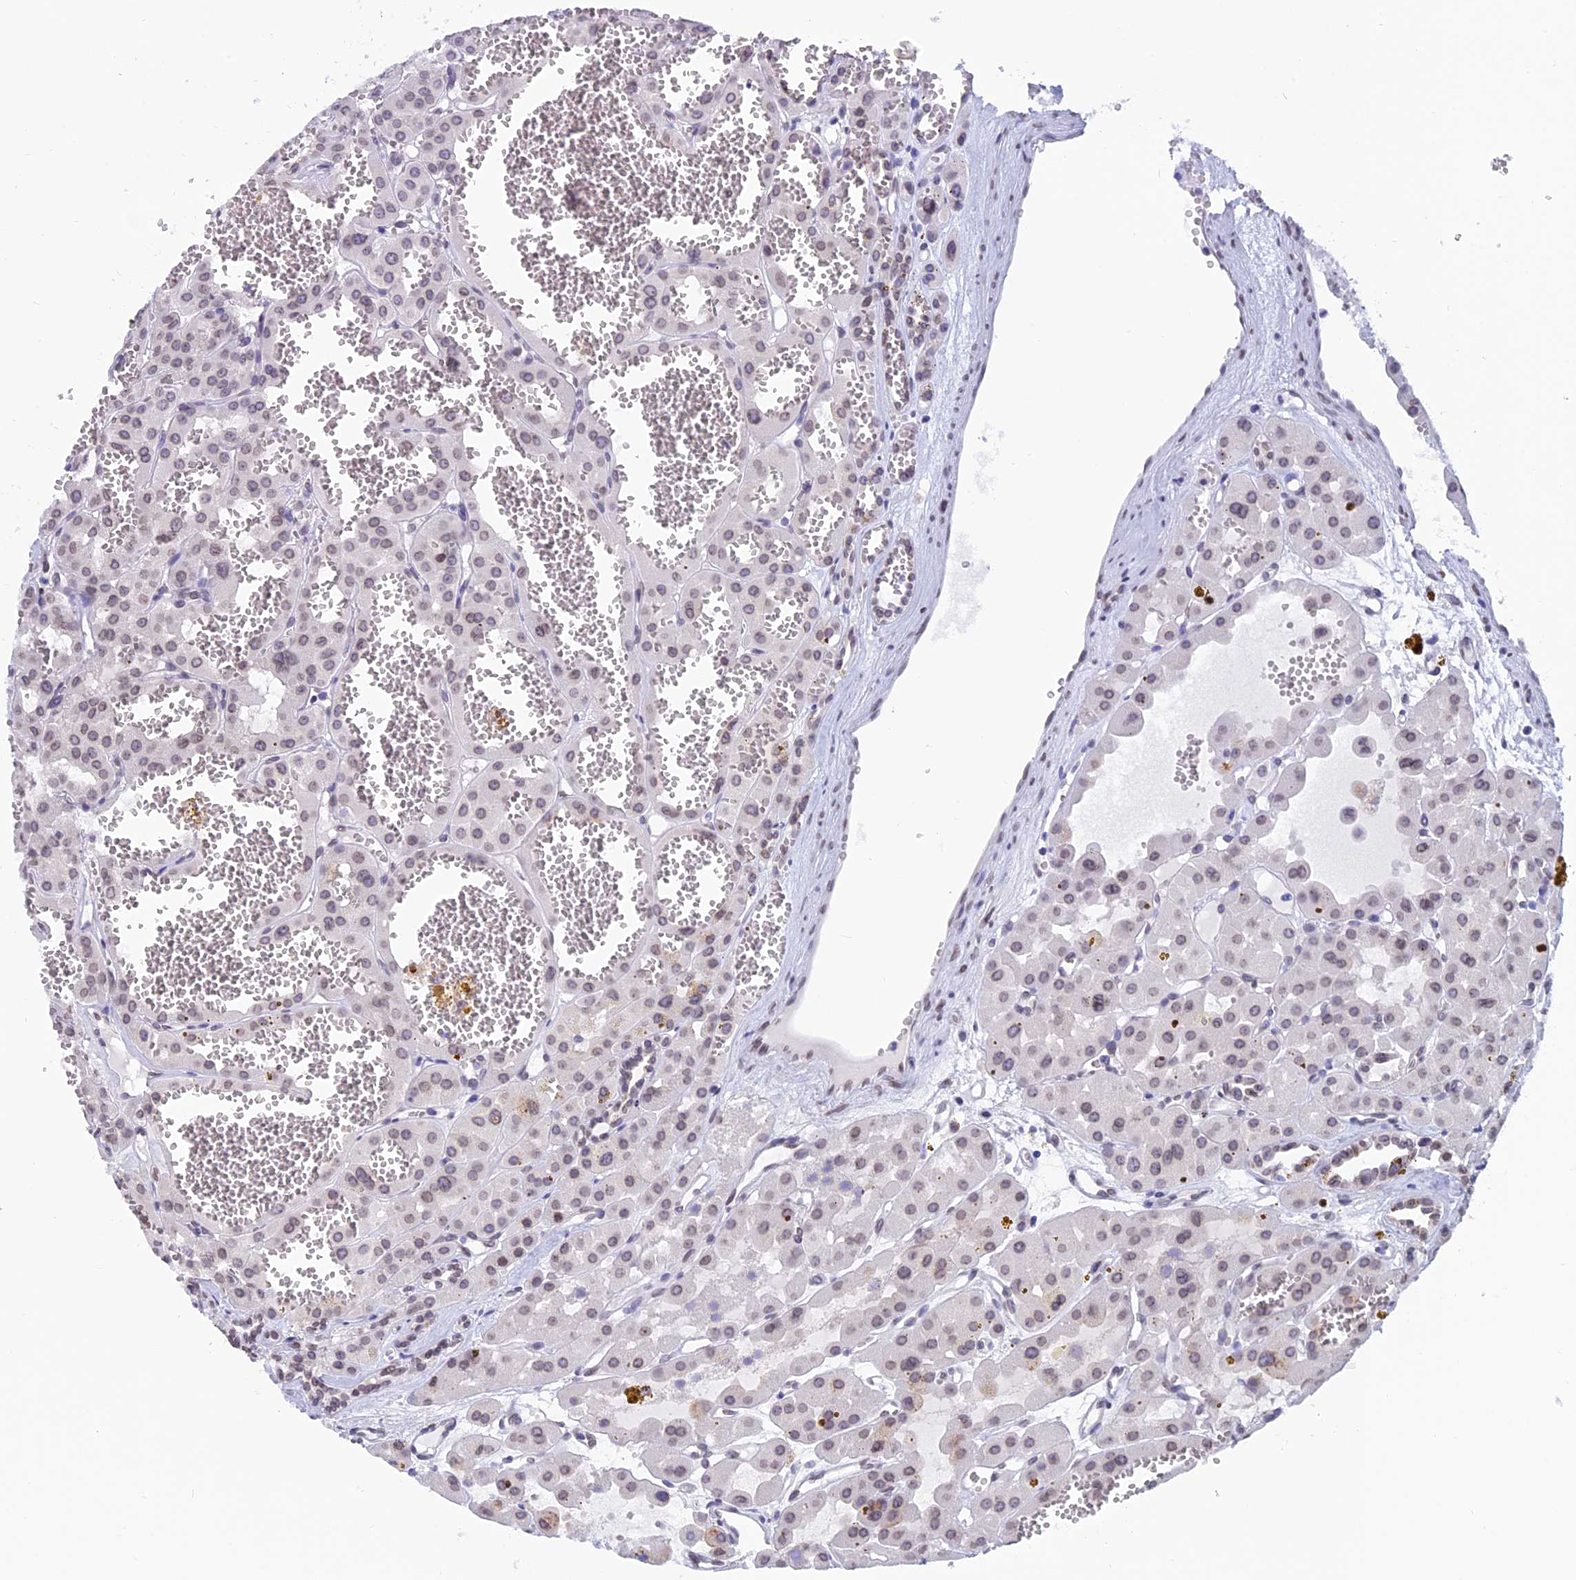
{"staining": {"intensity": "weak", "quantity": "25%-75%", "location": "nuclear"}, "tissue": "renal cancer", "cell_type": "Tumor cells", "image_type": "cancer", "snomed": [{"axis": "morphology", "description": "Carcinoma, NOS"}, {"axis": "topography", "description": "Kidney"}], "caption": "Protein expression analysis of human renal cancer (carcinoma) reveals weak nuclear expression in about 25%-75% of tumor cells.", "gene": "TMPRSS7", "patient": {"sex": "female", "age": 75}}